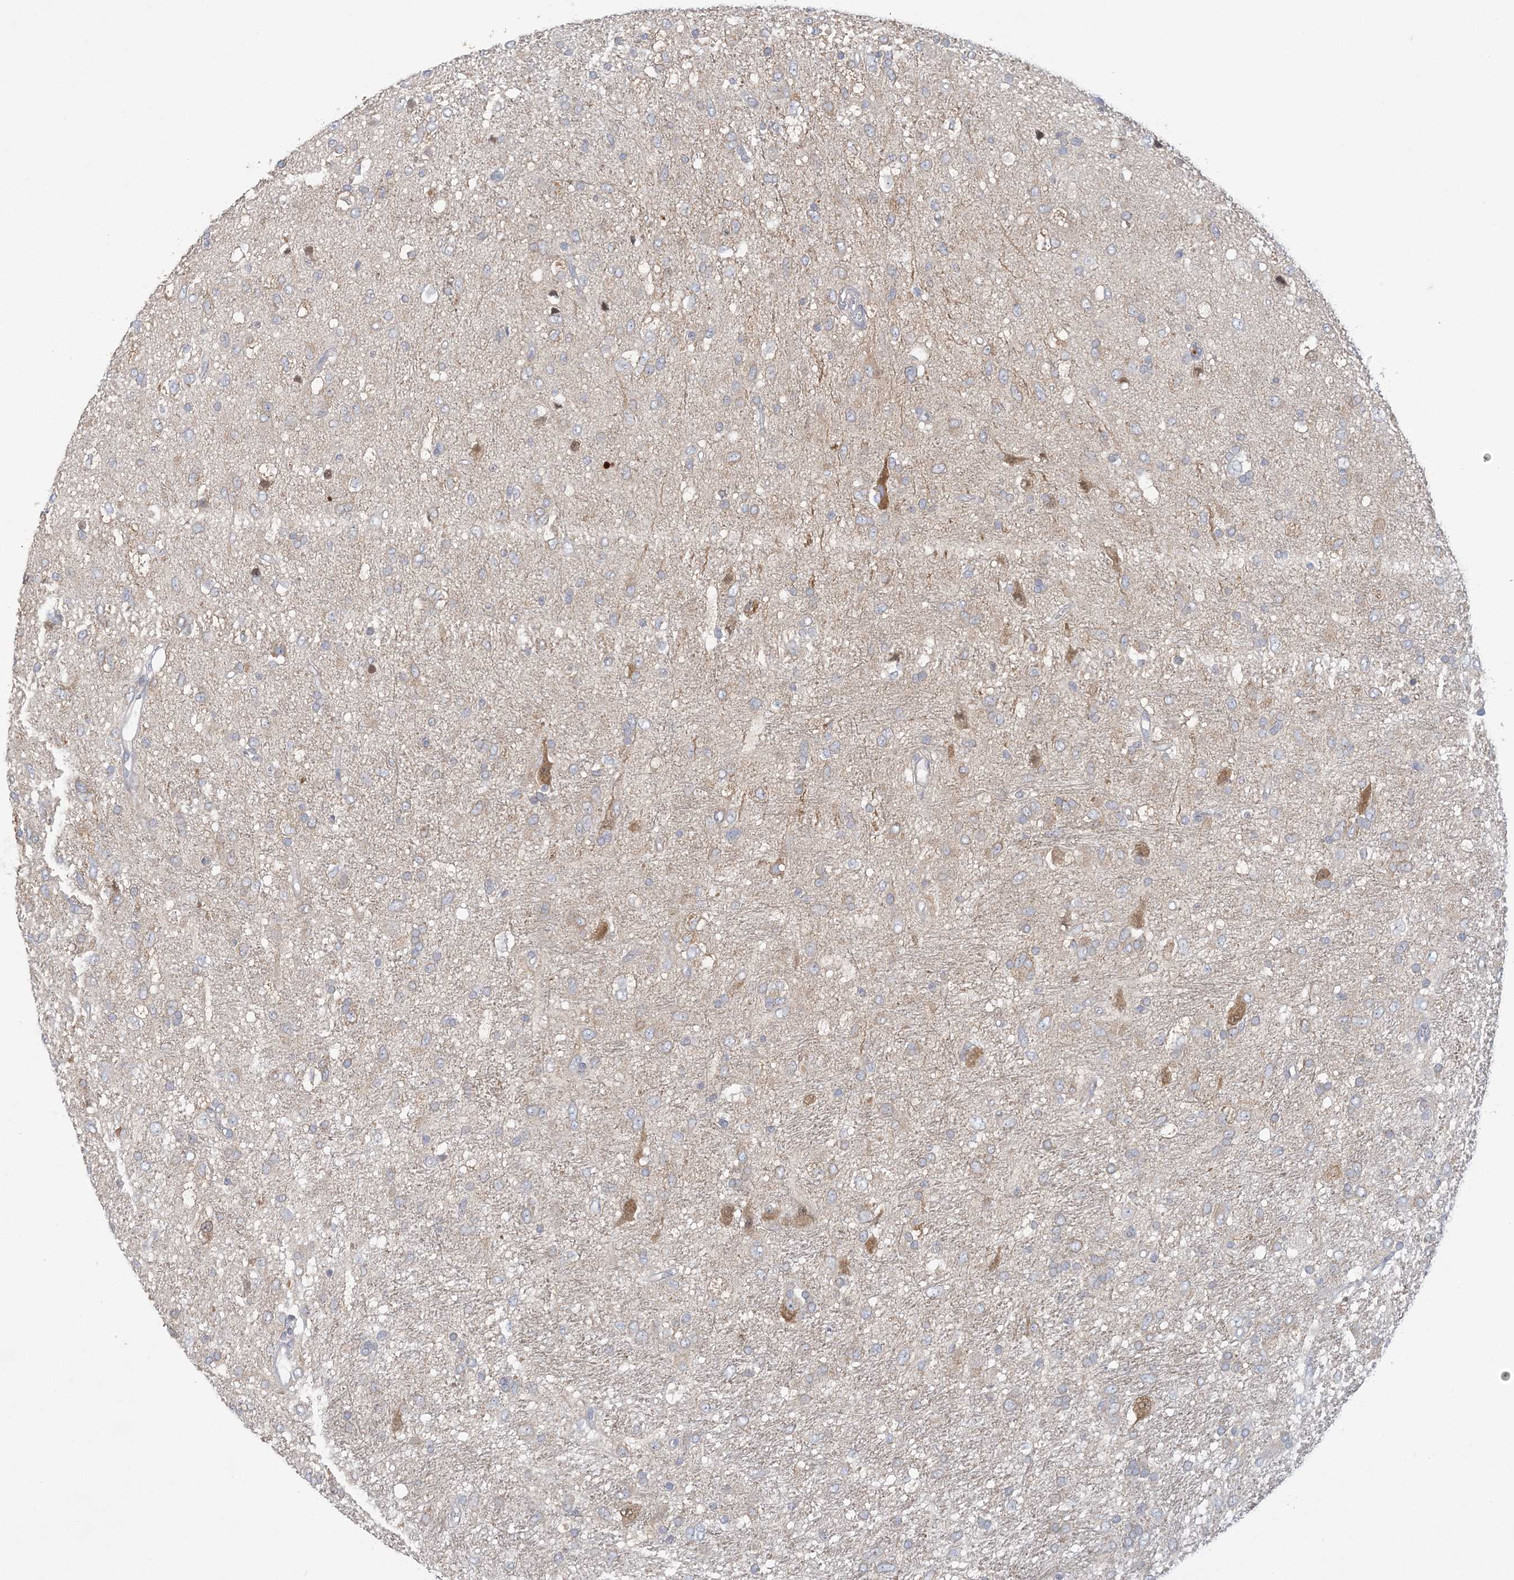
{"staining": {"intensity": "negative", "quantity": "none", "location": "none"}, "tissue": "glioma", "cell_type": "Tumor cells", "image_type": "cancer", "snomed": [{"axis": "morphology", "description": "Glioma, malignant, Low grade"}, {"axis": "topography", "description": "Brain"}], "caption": "IHC histopathology image of neoplastic tissue: human malignant glioma (low-grade) stained with DAB demonstrates no significant protein expression in tumor cells.", "gene": "KIF3A", "patient": {"sex": "male", "age": 77}}